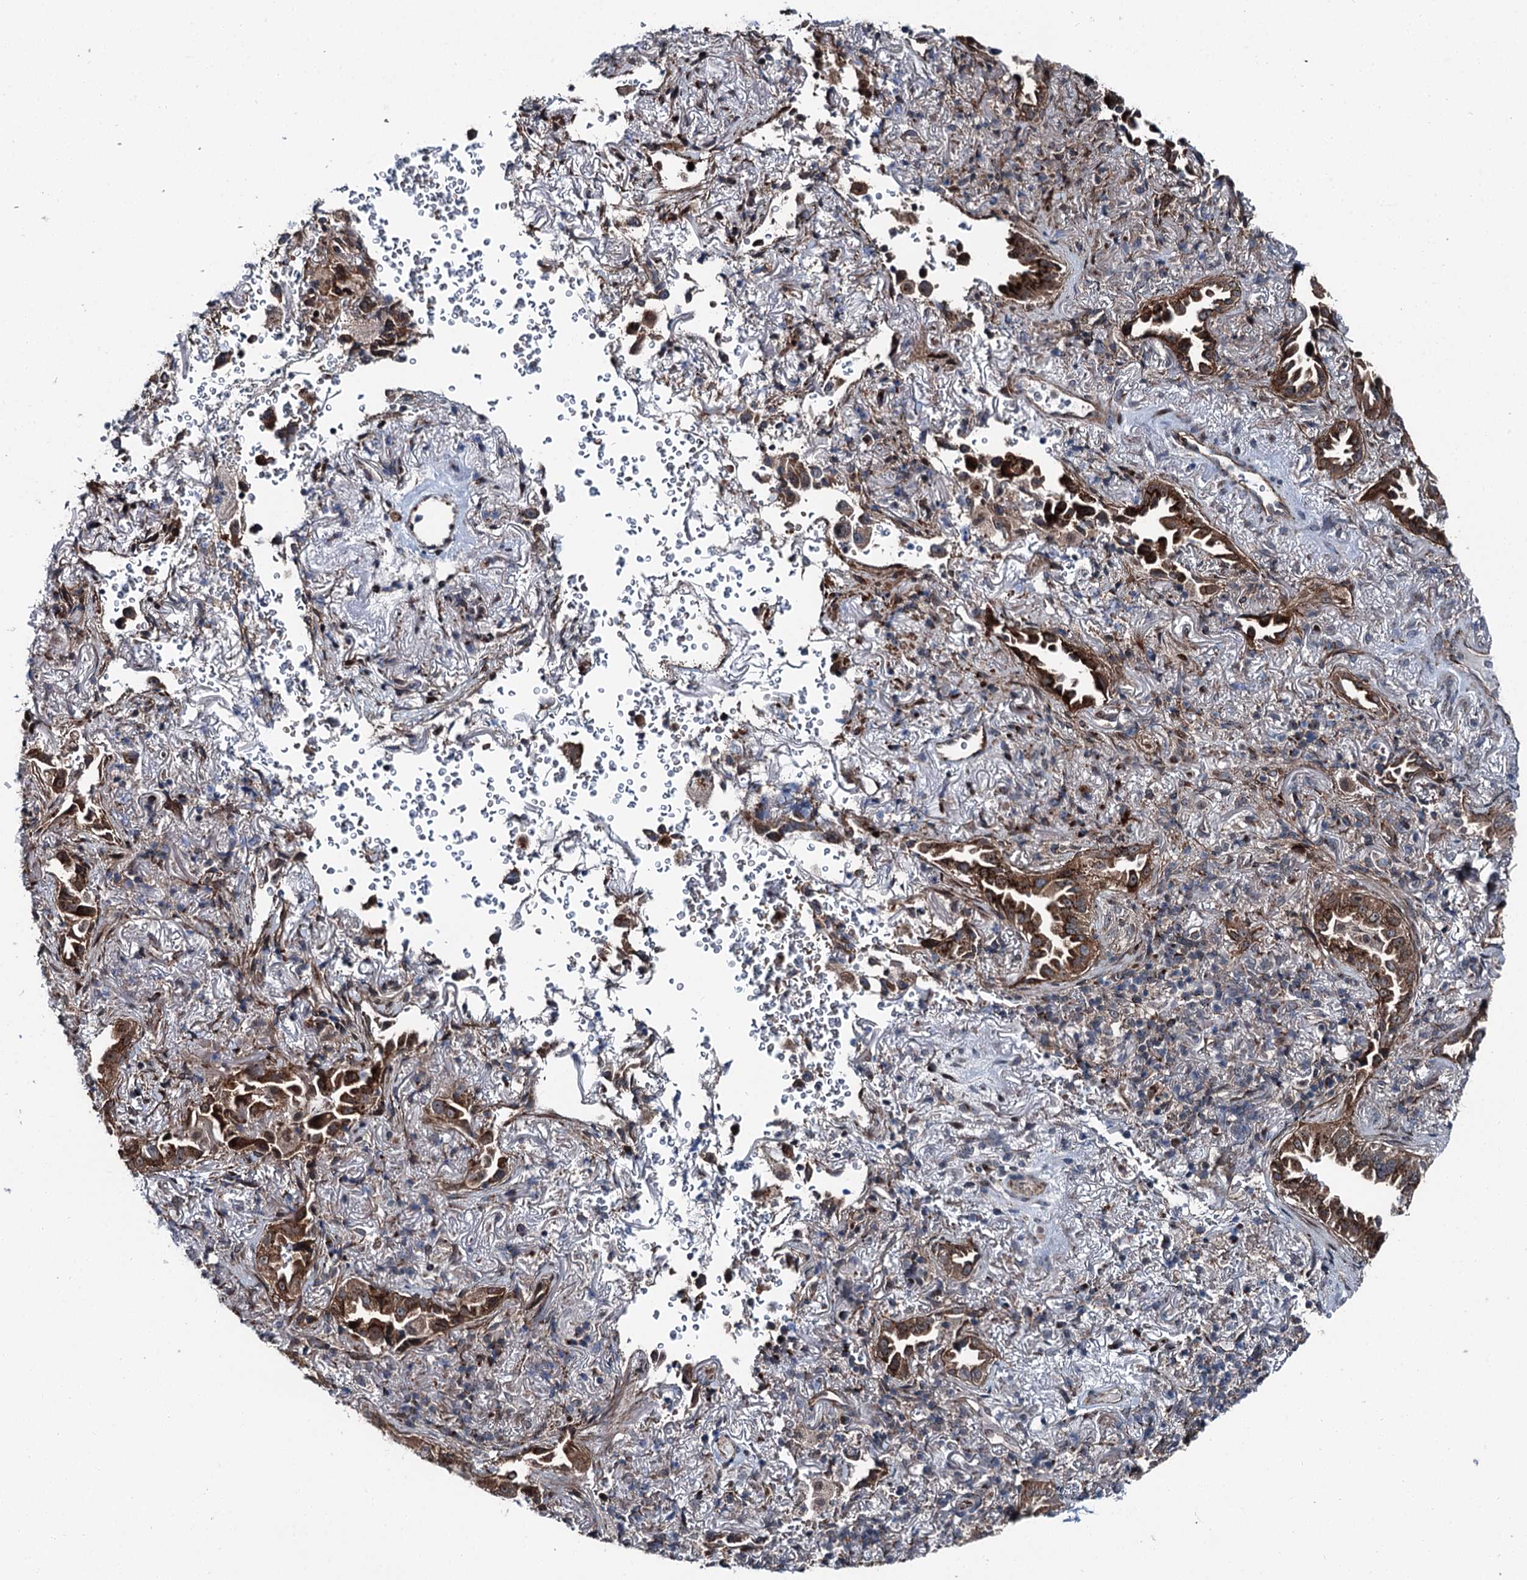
{"staining": {"intensity": "moderate", "quantity": ">75%", "location": "cytoplasmic/membranous"}, "tissue": "lung cancer", "cell_type": "Tumor cells", "image_type": "cancer", "snomed": [{"axis": "morphology", "description": "Adenocarcinoma, NOS"}, {"axis": "topography", "description": "Lung"}], "caption": "Immunohistochemistry (IHC) image of neoplastic tissue: lung adenocarcinoma stained using immunohistochemistry (IHC) demonstrates medium levels of moderate protein expression localized specifically in the cytoplasmic/membranous of tumor cells, appearing as a cytoplasmic/membranous brown color.", "gene": "POLR1D", "patient": {"sex": "female", "age": 69}}